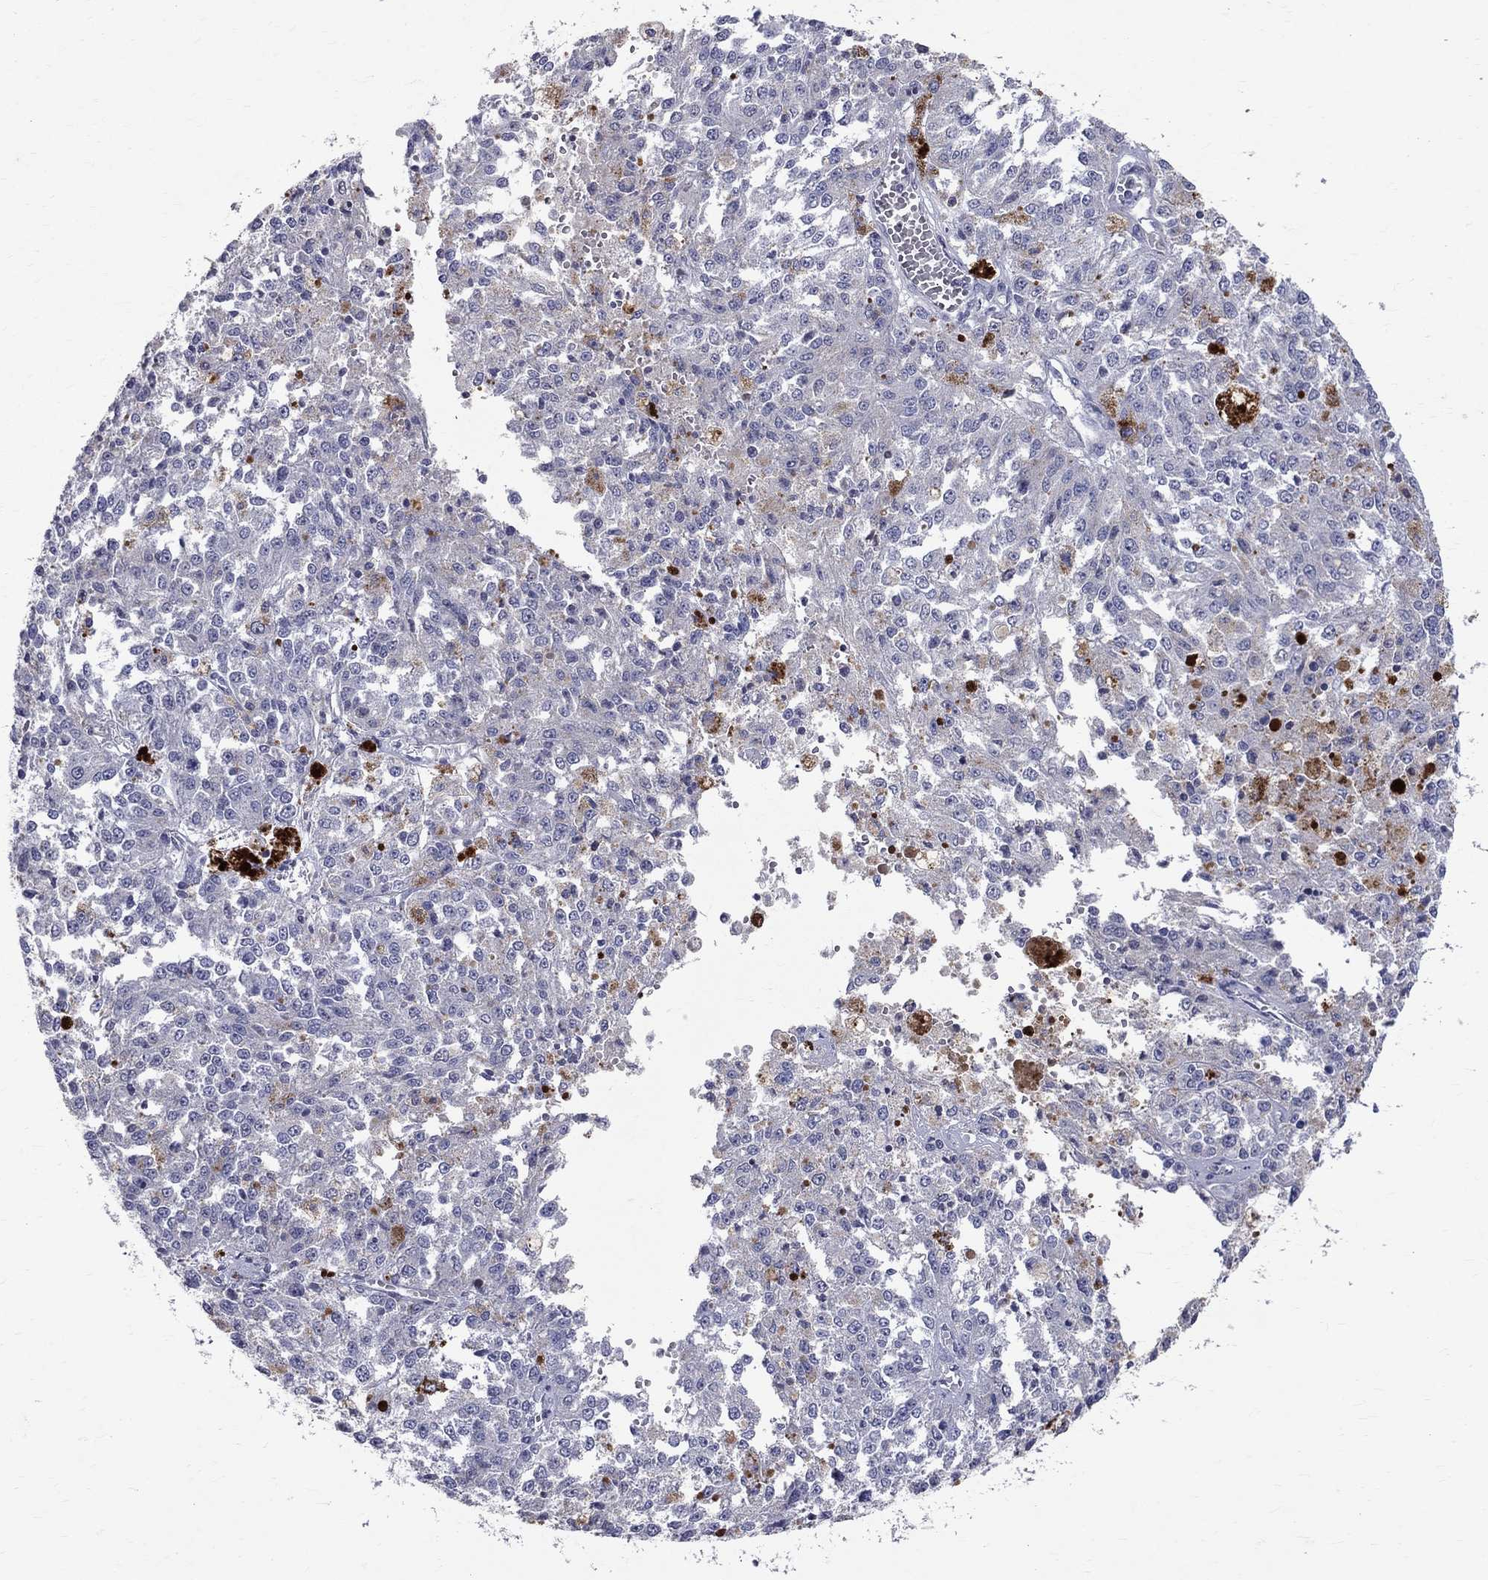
{"staining": {"intensity": "moderate", "quantity": "<25%", "location": "cytoplasmic/membranous"}, "tissue": "melanoma", "cell_type": "Tumor cells", "image_type": "cancer", "snomed": [{"axis": "morphology", "description": "Malignant melanoma, Metastatic site"}, {"axis": "topography", "description": "Lymph node"}], "caption": "High-power microscopy captured an IHC micrograph of melanoma, revealing moderate cytoplasmic/membranous expression in about <25% of tumor cells.", "gene": "SLC4A10", "patient": {"sex": "female", "age": 64}}